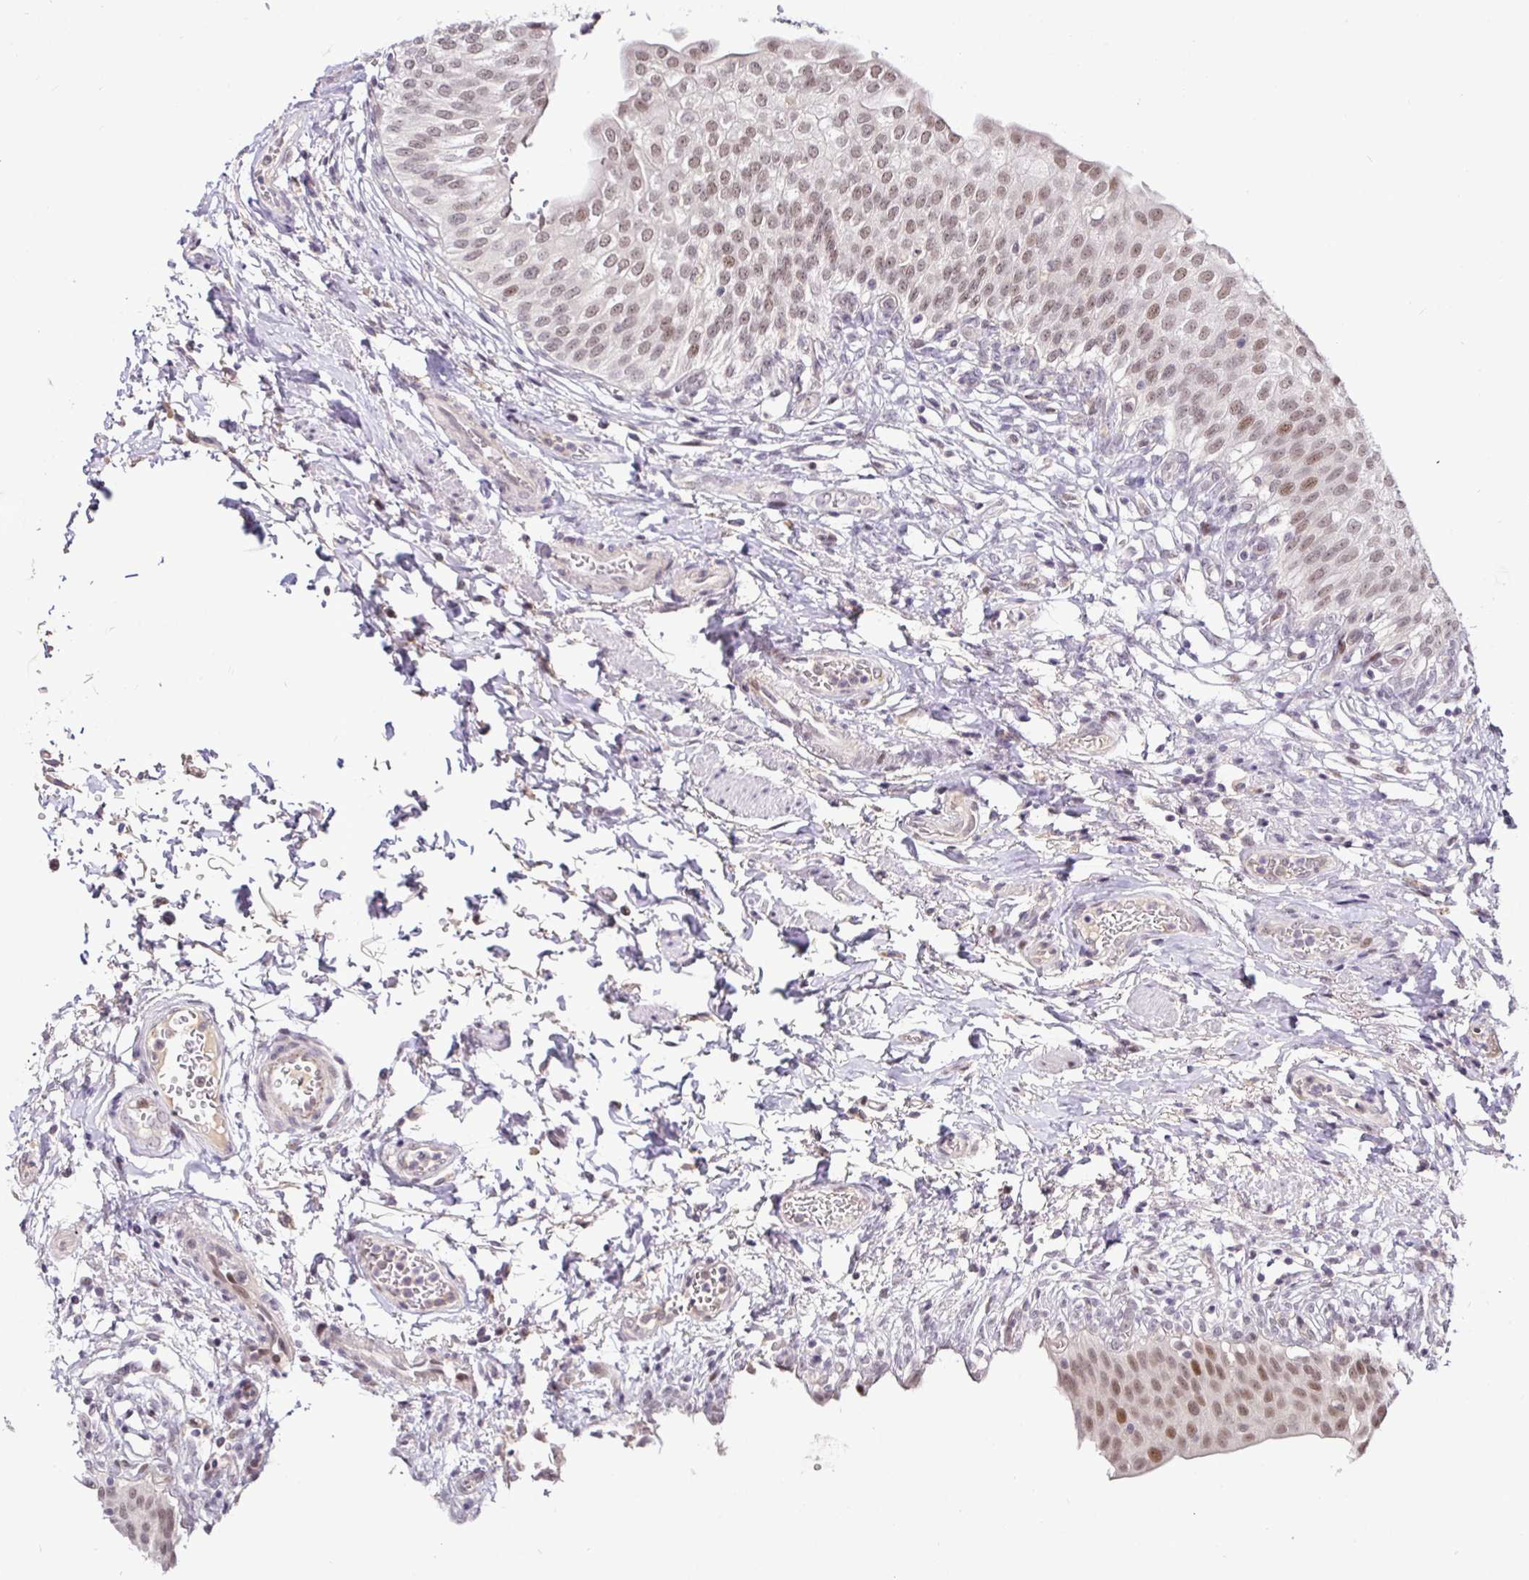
{"staining": {"intensity": "moderate", "quantity": ">75%", "location": "nuclear"}, "tissue": "urinary bladder", "cell_type": "Urothelial cells", "image_type": "normal", "snomed": [{"axis": "morphology", "description": "Normal tissue, NOS"}, {"axis": "topography", "description": "Urinary bladder"}, {"axis": "topography", "description": "Peripheral nerve tissue"}], "caption": "A high-resolution micrograph shows immunohistochemistry staining of benign urinary bladder, which demonstrates moderate nuclear expression in about >75% of urothelial cells.", "gene": "NUP188", "patient": {"sex": "female", "age": 60}}